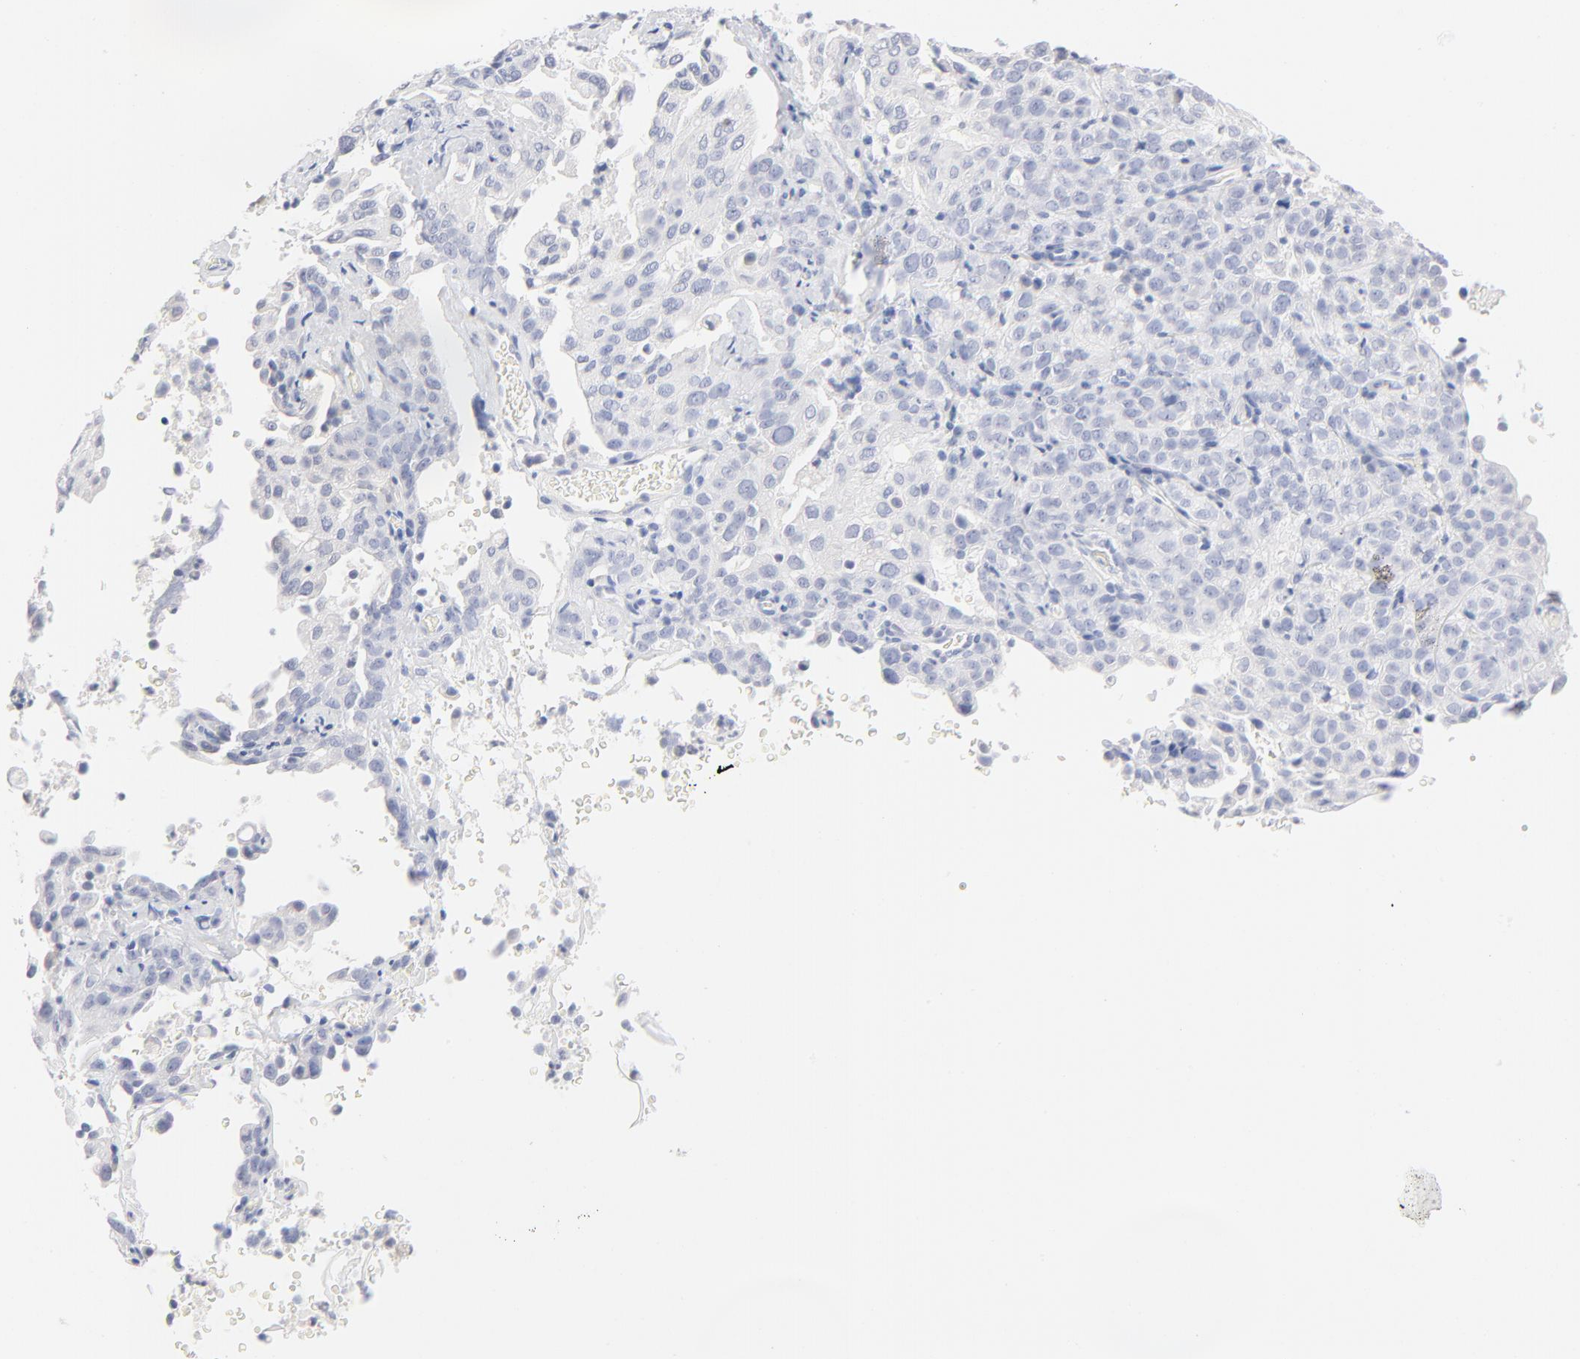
{"staining": {"intensity": "negative", "quantity": "none", "location": "none"}, "tissue": "cervical cancer", "cell_type": "Tumor cells", "image_type": "cancer", "snomed": [{"axis": "morphology", "description": "Squamous cell carcinoma, NOS"}, {"axis": "topography", "description": "Cervix"}], "caption": "Cervical cancer (squamous cell carcinoma) was stained to show a protein in brown. There is no significant expression in tumor cells. Nuclei are stained in blue.", "gene": "ONECUT1", "patient": {"sex": "female", "age": 41}}